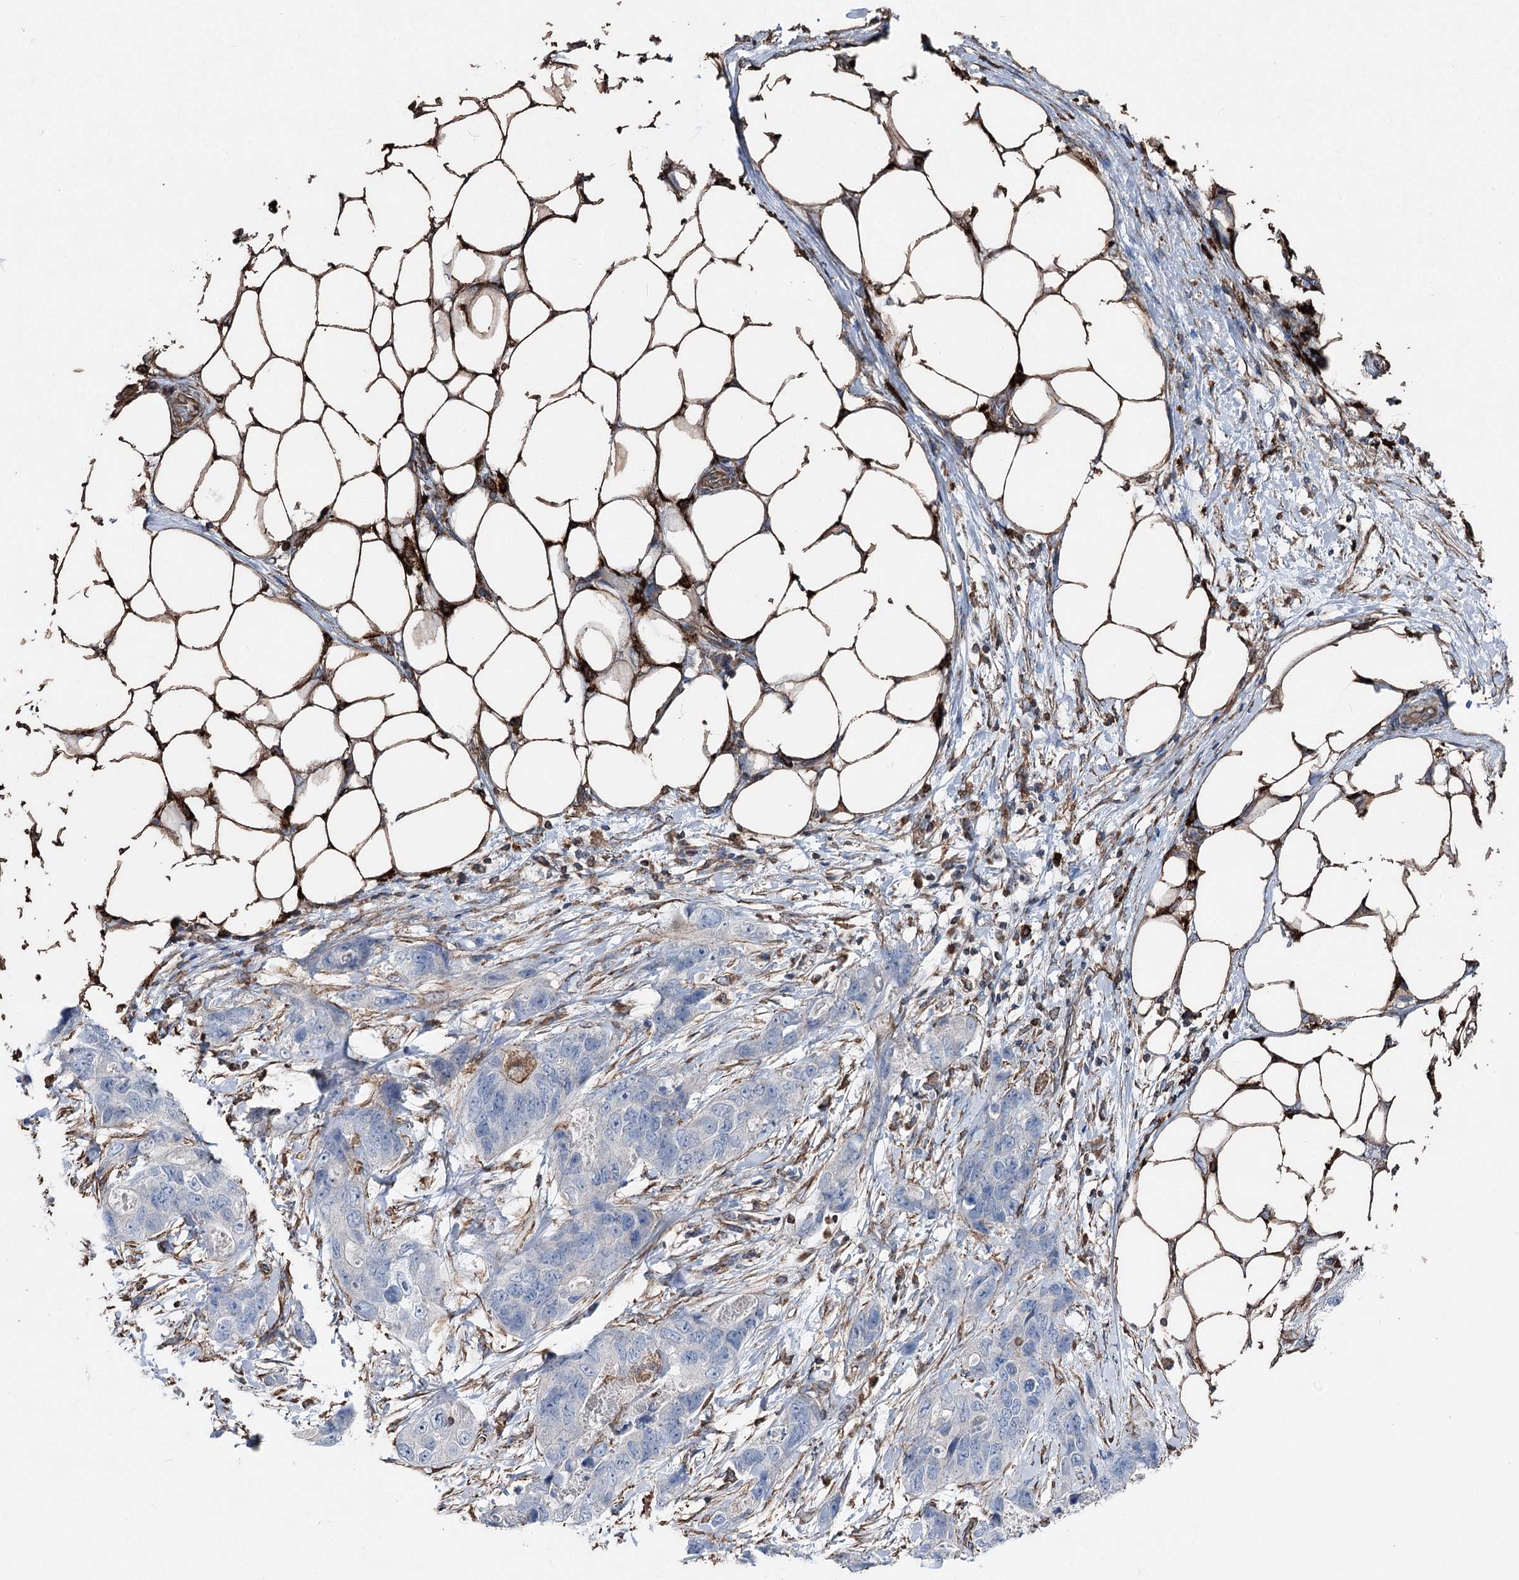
{"staining": {"intensity": "negative", "quantity": "none", "location": "none"}, "tissue": "stomach cancer", "cell_type": "Tumor cells", "image_type": "cancer", "snomed": [{"axis": "morphology", "description": "Adenocarcinoma, NOS"}, {"axis": "topography", "description": "Stomach"}], "caption": "Immunohistochemistry histopathology image of neoplastic tissue: human stomach adenocarcinoma stained with DAB displays no significant protein positivity in tumor cells.", "gene": "CLEC4M", "patient": {"sex": "female", "age": 89}}